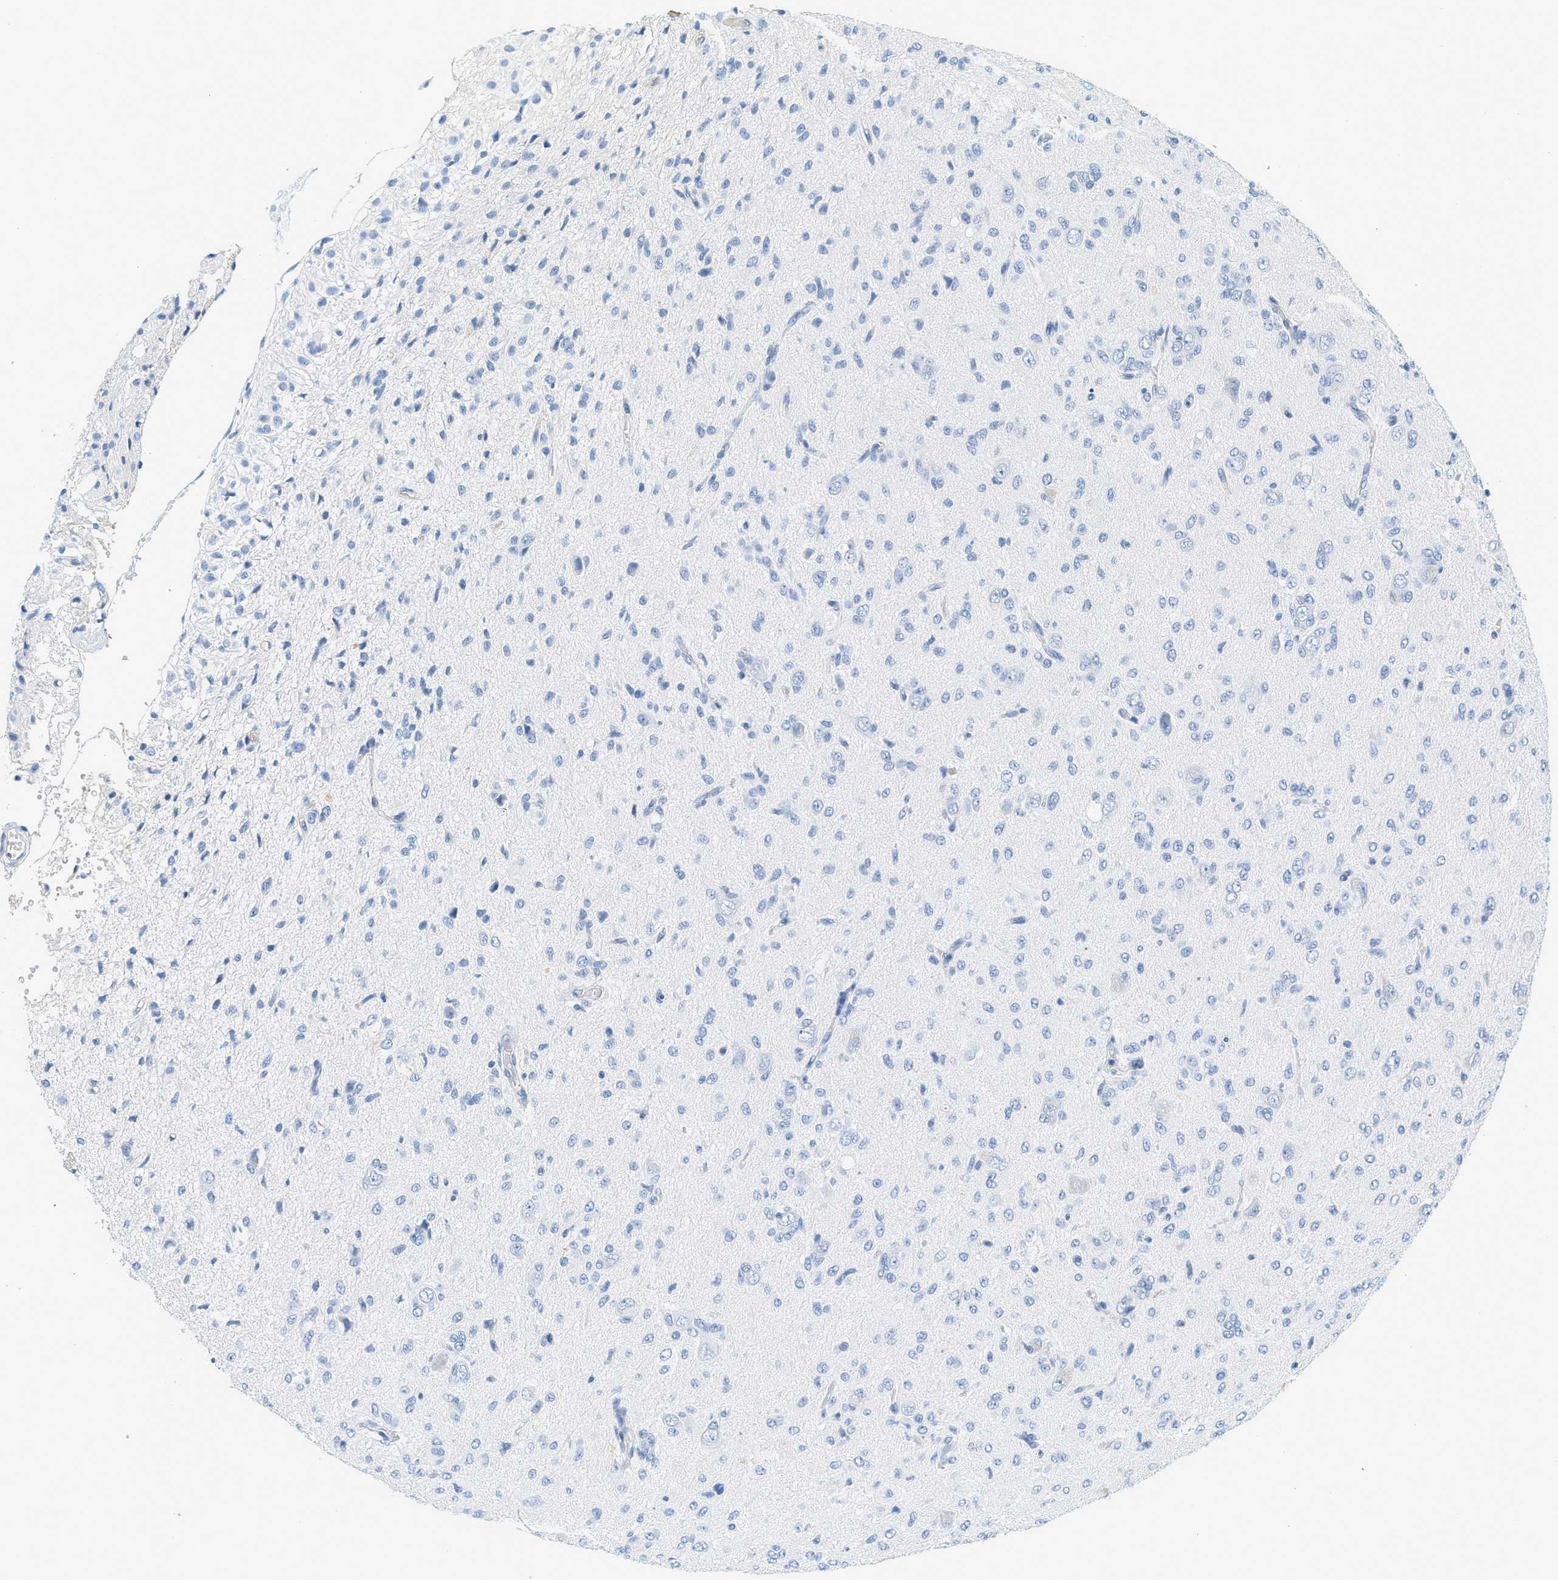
{"staining": {"intensity": "negative", "quantity": "none", "location": "none"}, "tissue": "glioma", "cell_type": "Tumor cells", "image_type": "cancer", "snomed": [{"axis": "morphology", "description": "Glioma, malignant, High grade"}, {"axis": "topography", "description": "Brain"}], "caption": "DAB (3,3'-diaminobenzidine) immunohistochemical staining of glioma shows no significant expression in tumor cells.", "gene": "LCN2", "patient": {"sex": "female", "age": 59}}